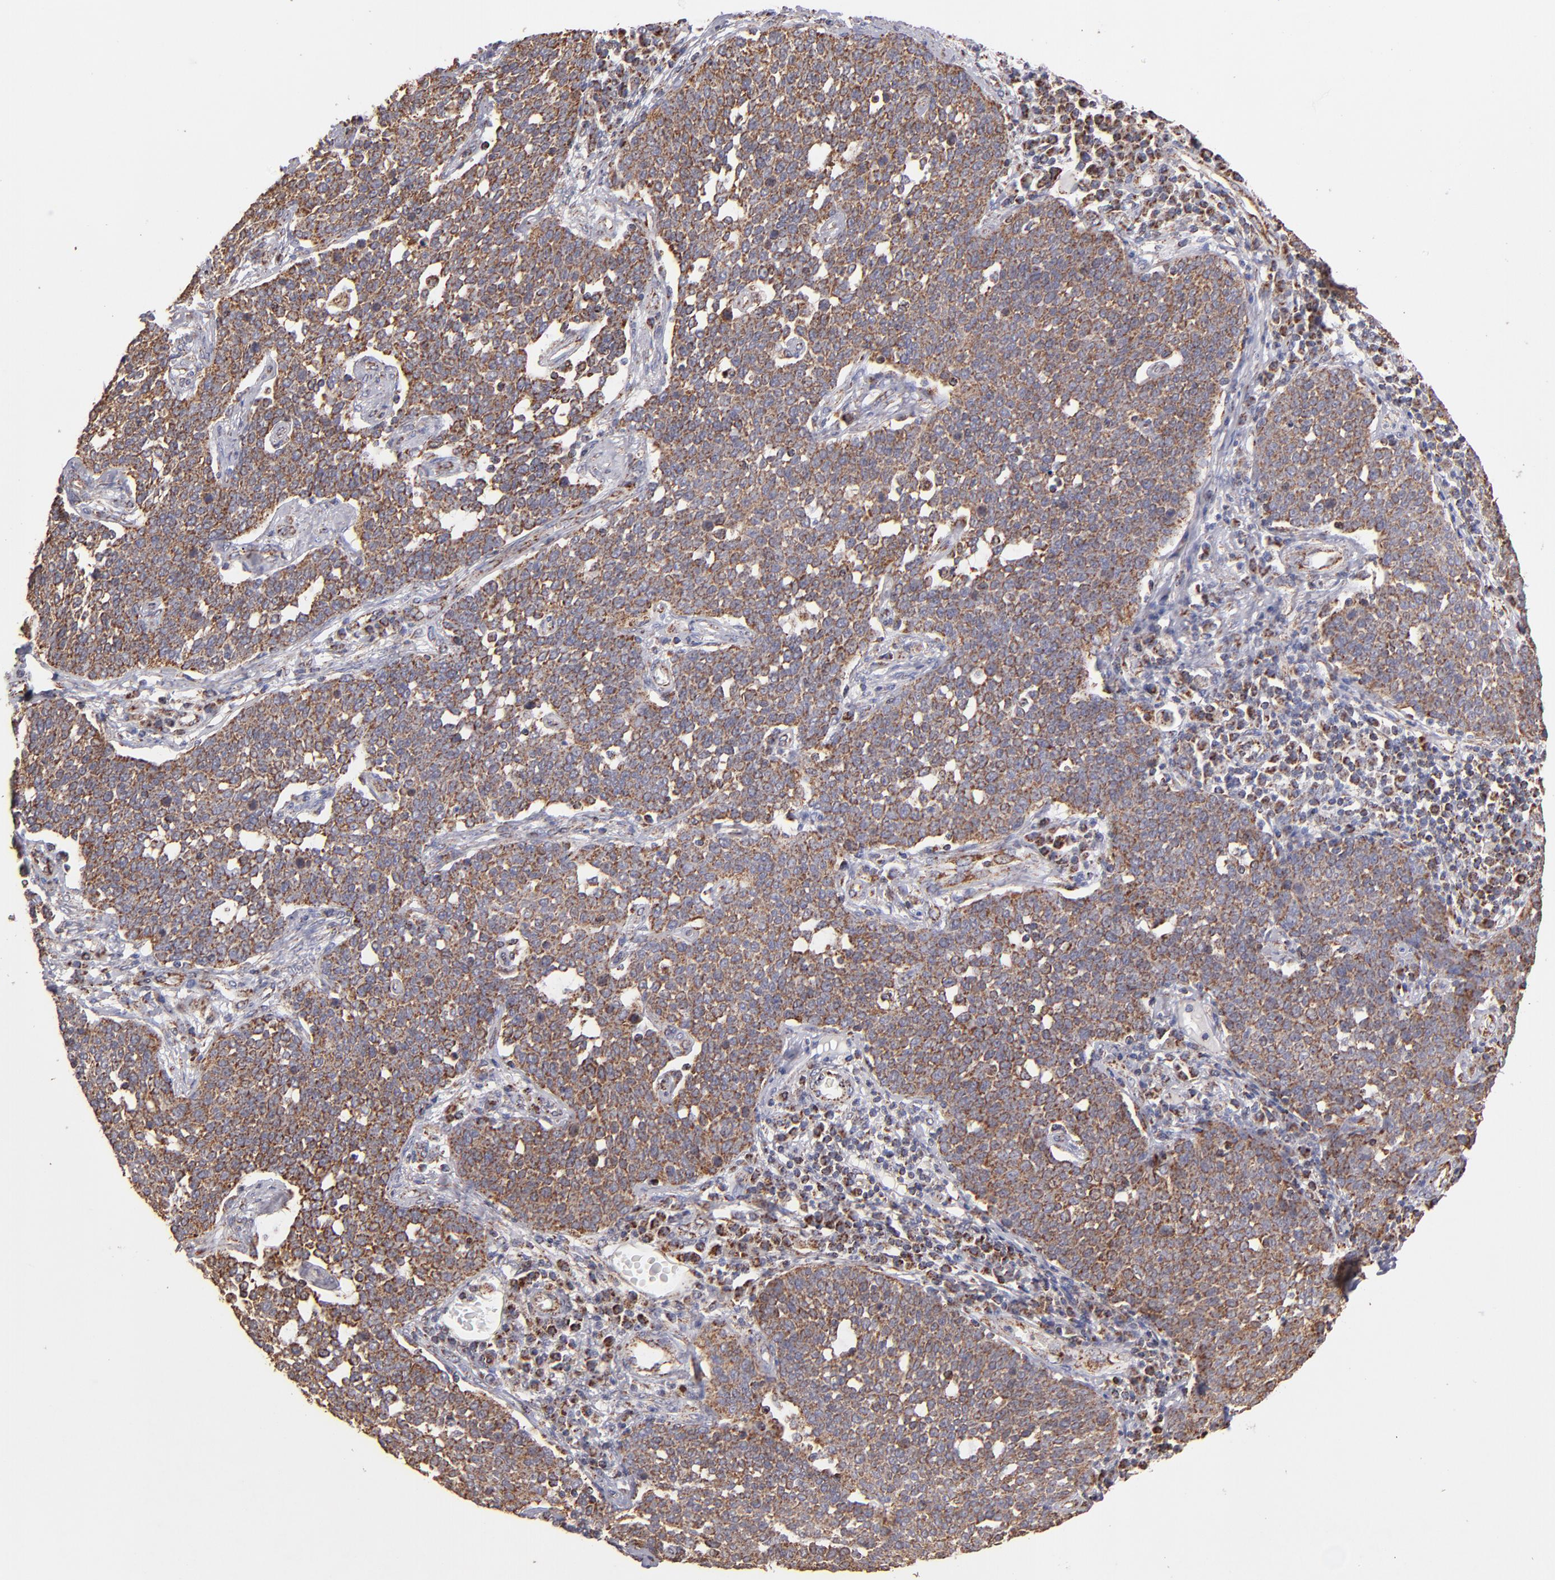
{"staining": {"intensity": "moderate", "quantity": ">75%", "location": "cytoplasmic/membranous"}, "tissue": "cervical cancer", "cell_type": "Tumor cells", "image_type": "cancer", "snomed": [{"axis": "morphology", "description": "Squamous cell carcinoma, NOS"}, {"axis": "topography", "description": "Cervix"}], "caption": "Immunohistochemical staining of squamous cell carcinoma (cervical) exhibits medium levels of moderate cytoplasmic/membranous staining in approximately >75% of tumor cells.", "gene": "DLST", "patient": {"sex": "female", "age": 34}}